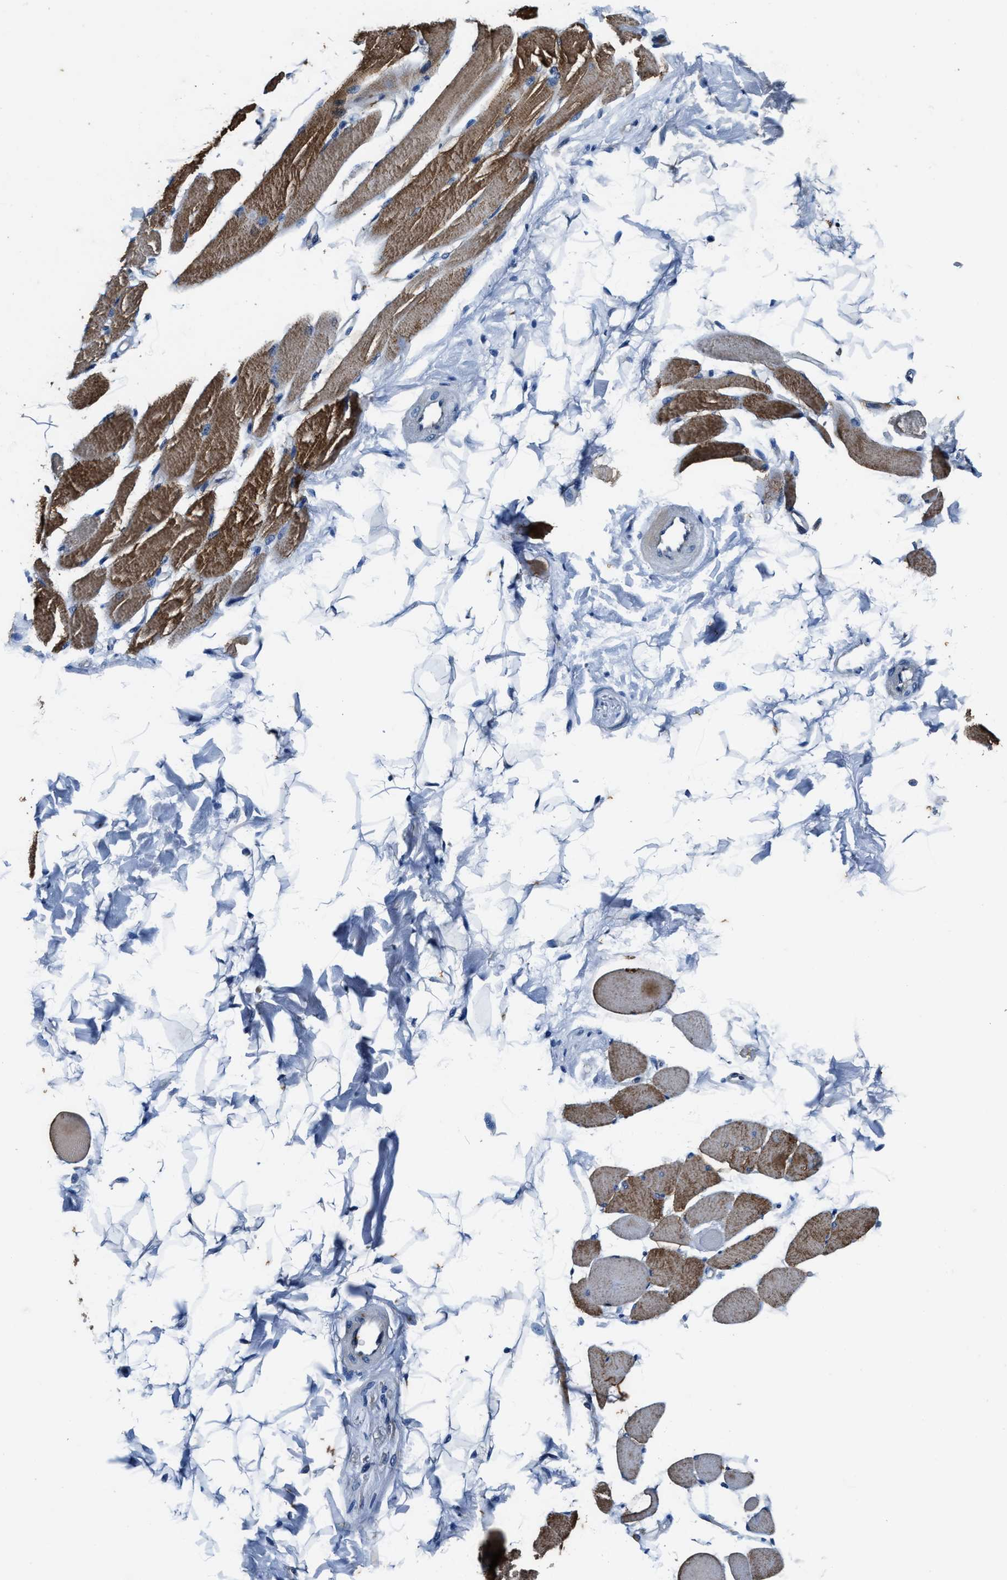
{"staining": {"intensity": "strong", "quantity": ">75%", "location": "cytoplasmic/membranous"}, "tissue": "skeletal muscle", "cell_type": "Myocytes", "image_type": "normal", "snomed": [{"axis": "morphology", "description": "Normal tissue, NOS"}, {"axis": "topography", "description": "Skeletal muscle"}, {"axis": "topography", "description": "Peripheral nerve tissue"}], "caption": "Myocytes reveal high levels of strong cytoplasmic/membranous staining in approximately >75% of cells in unremarkable skeletal muscle.", "gene": "PI4KB", "patient": {"sex": "female", "age": 84}}